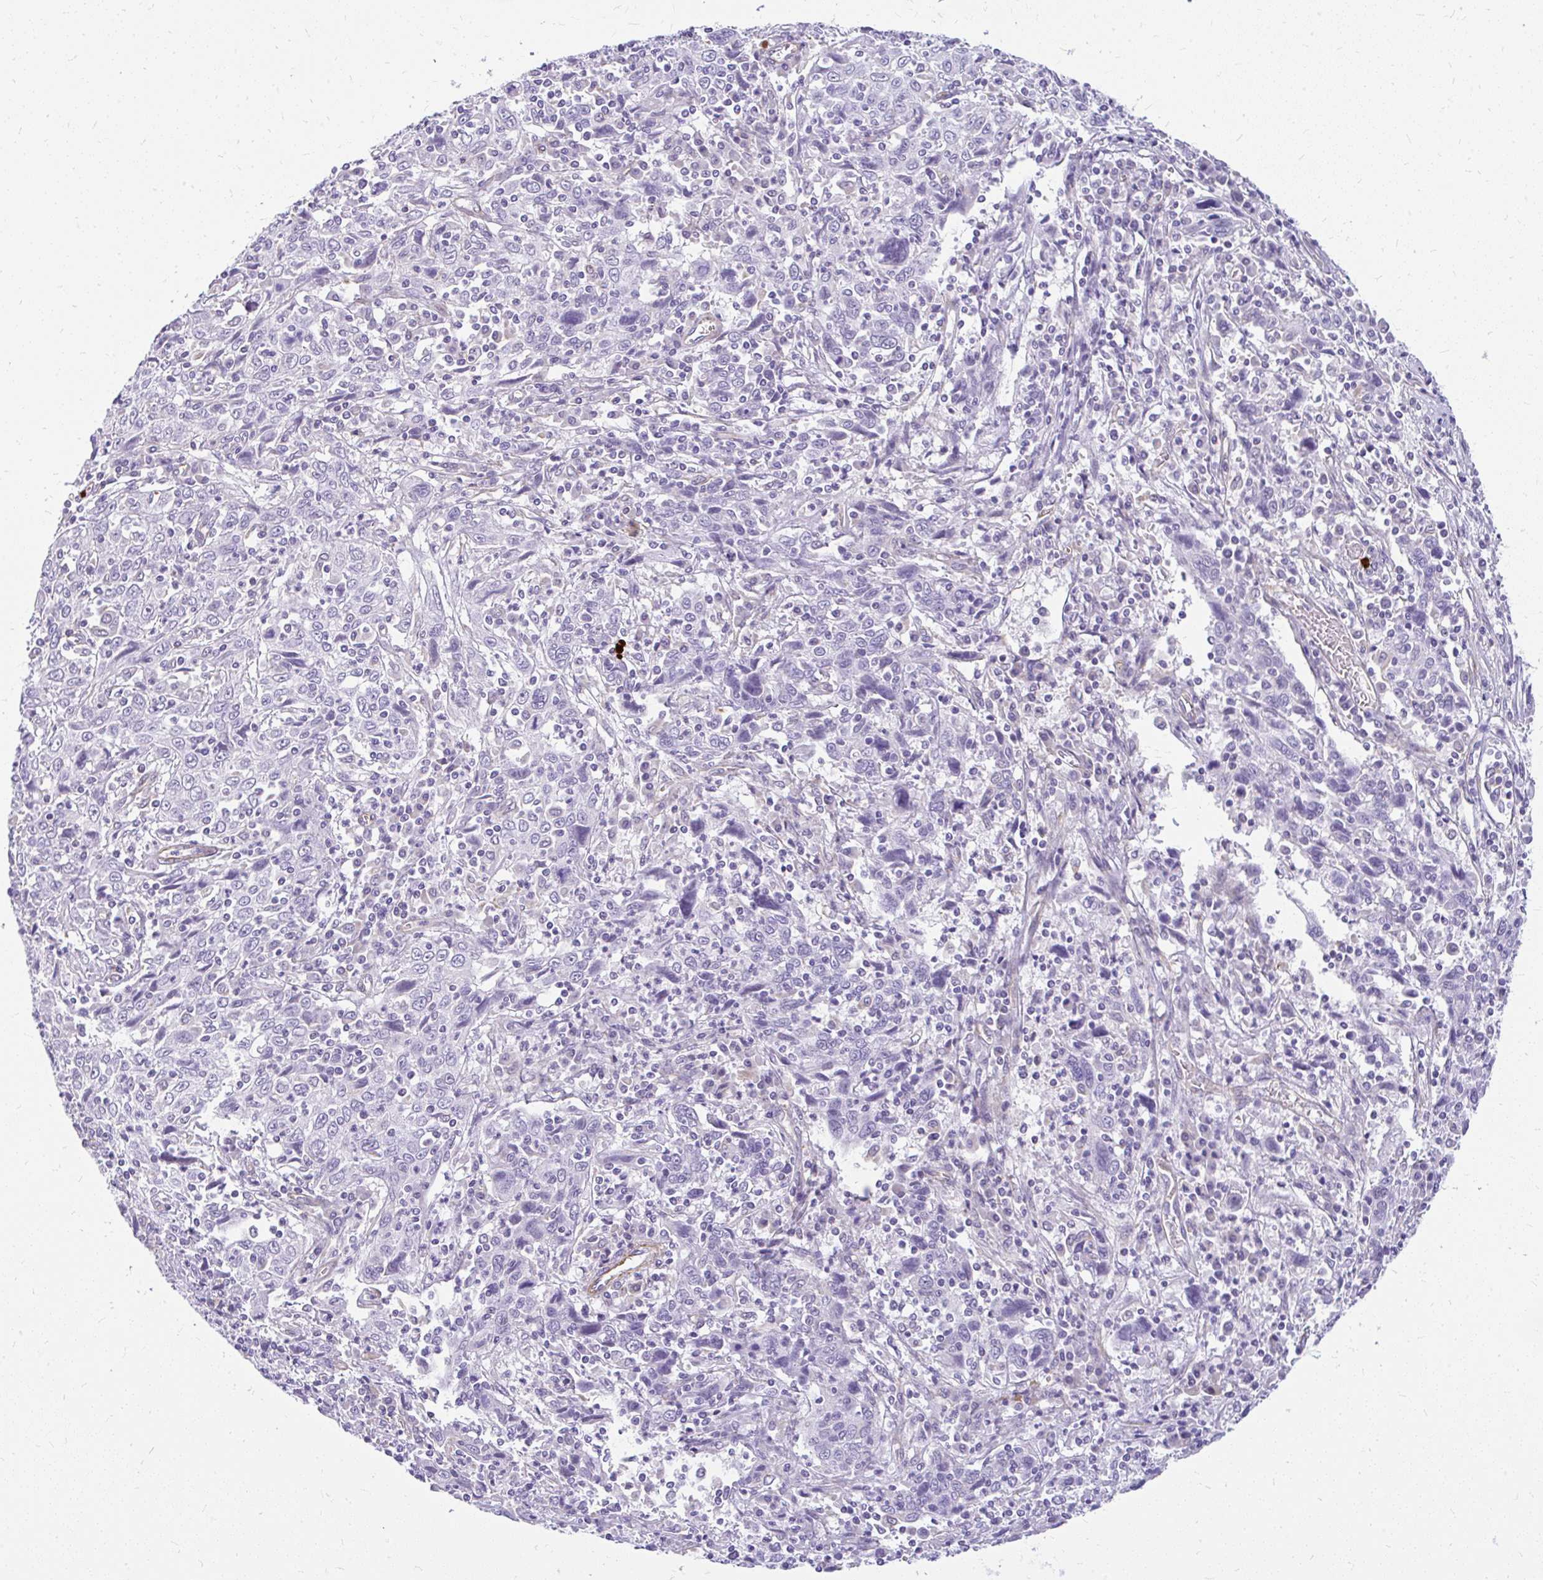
{"staining": {"intensity": "negative", "quantity": "none", "location": "none"}, "tissue": "cervical cancer", "cell_type": "Tumor cells", "image_type": "cancer", "snomed": [{"axis": "morphology", "description": "Squamous cell carcinoma, NOS"}, {"axis": "topography", "description": "Cervix"}], "caption": "Immunohistochemistry (IHC) of human cervical cancer (squamous cell carcinoma) displays no staining in tumor cells. (DAB immunohistochemistry, high magnification).", "gene": "FAM83C", "patient": {"sex": "female", "age": 46}}